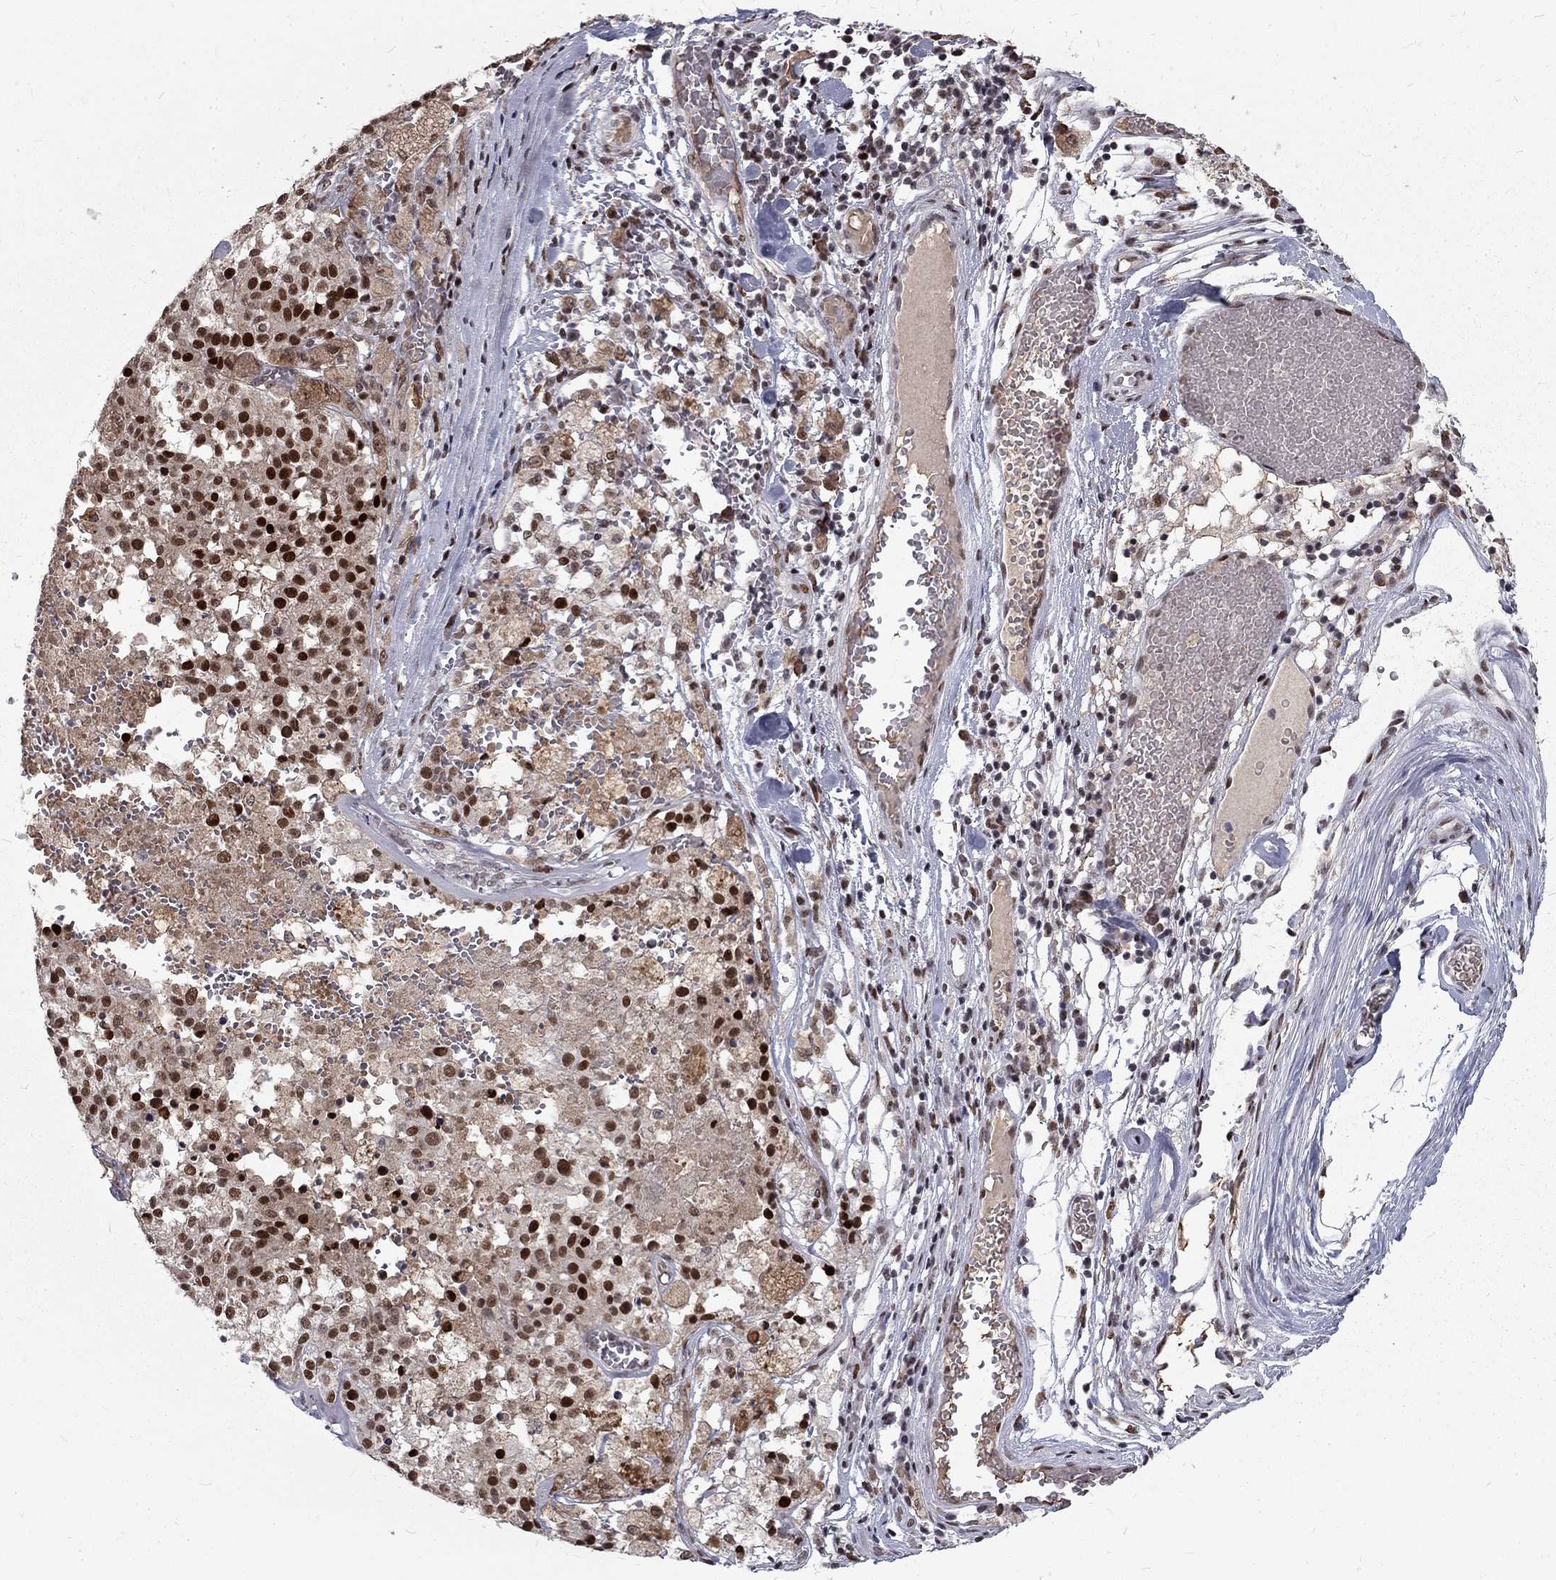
{"staining": {"intensity": "strong", "quantity": ">75%", "location": "nuclear"}, "tissue": "melanoma", "cell_type": "Tumor cells", "image_type": "cancer", "snomed": [{"axis": "morphology", "description": "Malignant melanoma, Metastatic site"}, {"axis": "topography", "description": "Lymph node"}], "caption": "A brown stain highlights strong nuclear positivity of a protein in melanoma tumor cells. Immunohistochemistry stains the protein in brown and the nuclei are stained blue.", "gene": "TCEAL1", "patient": {"sex": "female", "age": 64}}